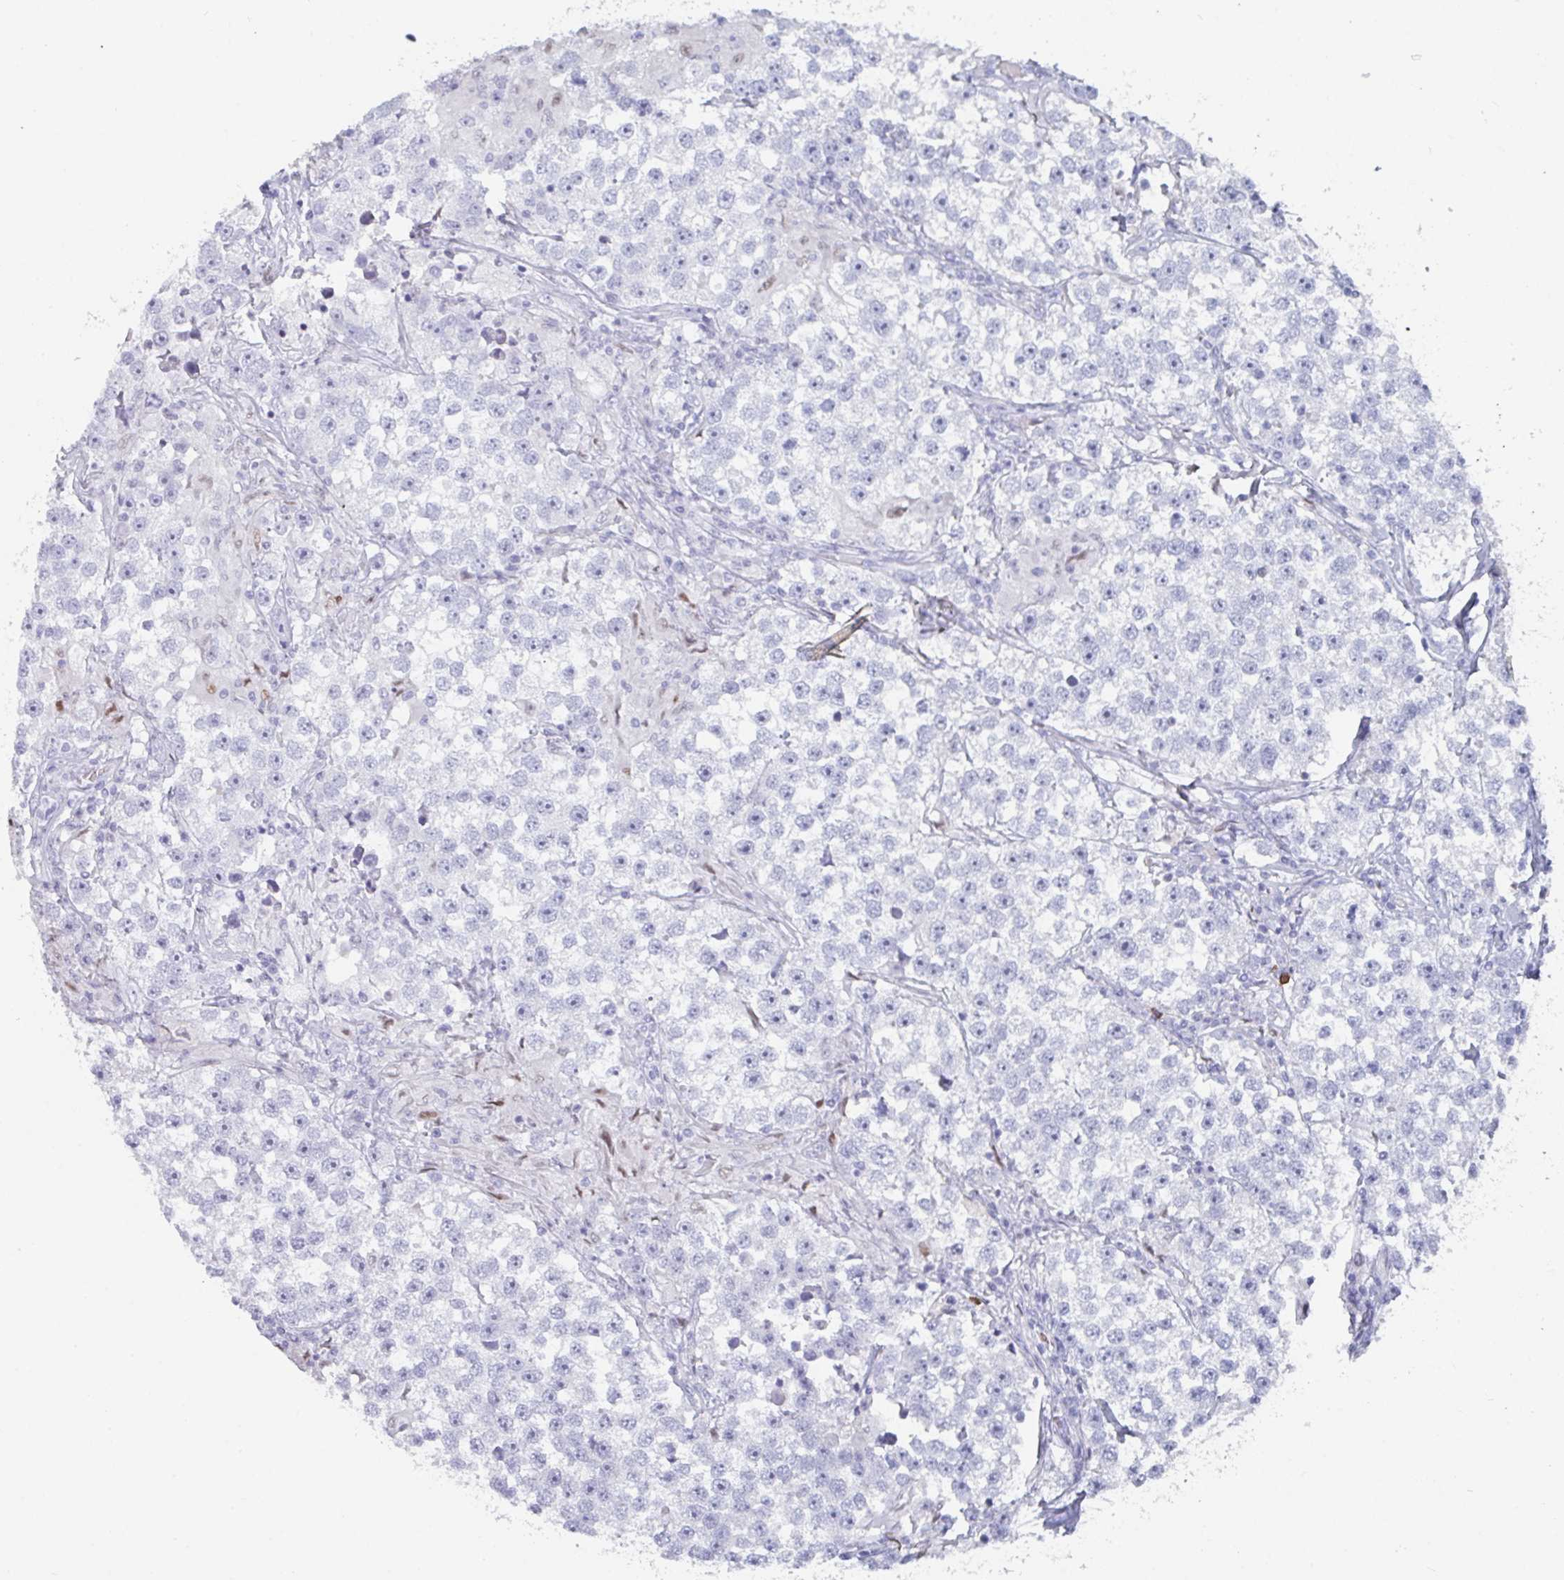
{"staining": {"intensity": "negative", "quantity": "none", "location": "none"}, "tissue": "testis cancer", "cell_type": "Tumor cells", "image_type": "cancer", "snomed": [{"axis": "morphology", "description": "Seminoma, NOS"}, {"axis": "topography", "description": "Testis"}], "caption": "DAB (3,3'-diaminobenzidine) immunohistochemical staining of seminoma (testis) reveals no significant expression in tumor cells.", "gene": "RUBCN", "patient": {"sex": "male", "age": 46}}